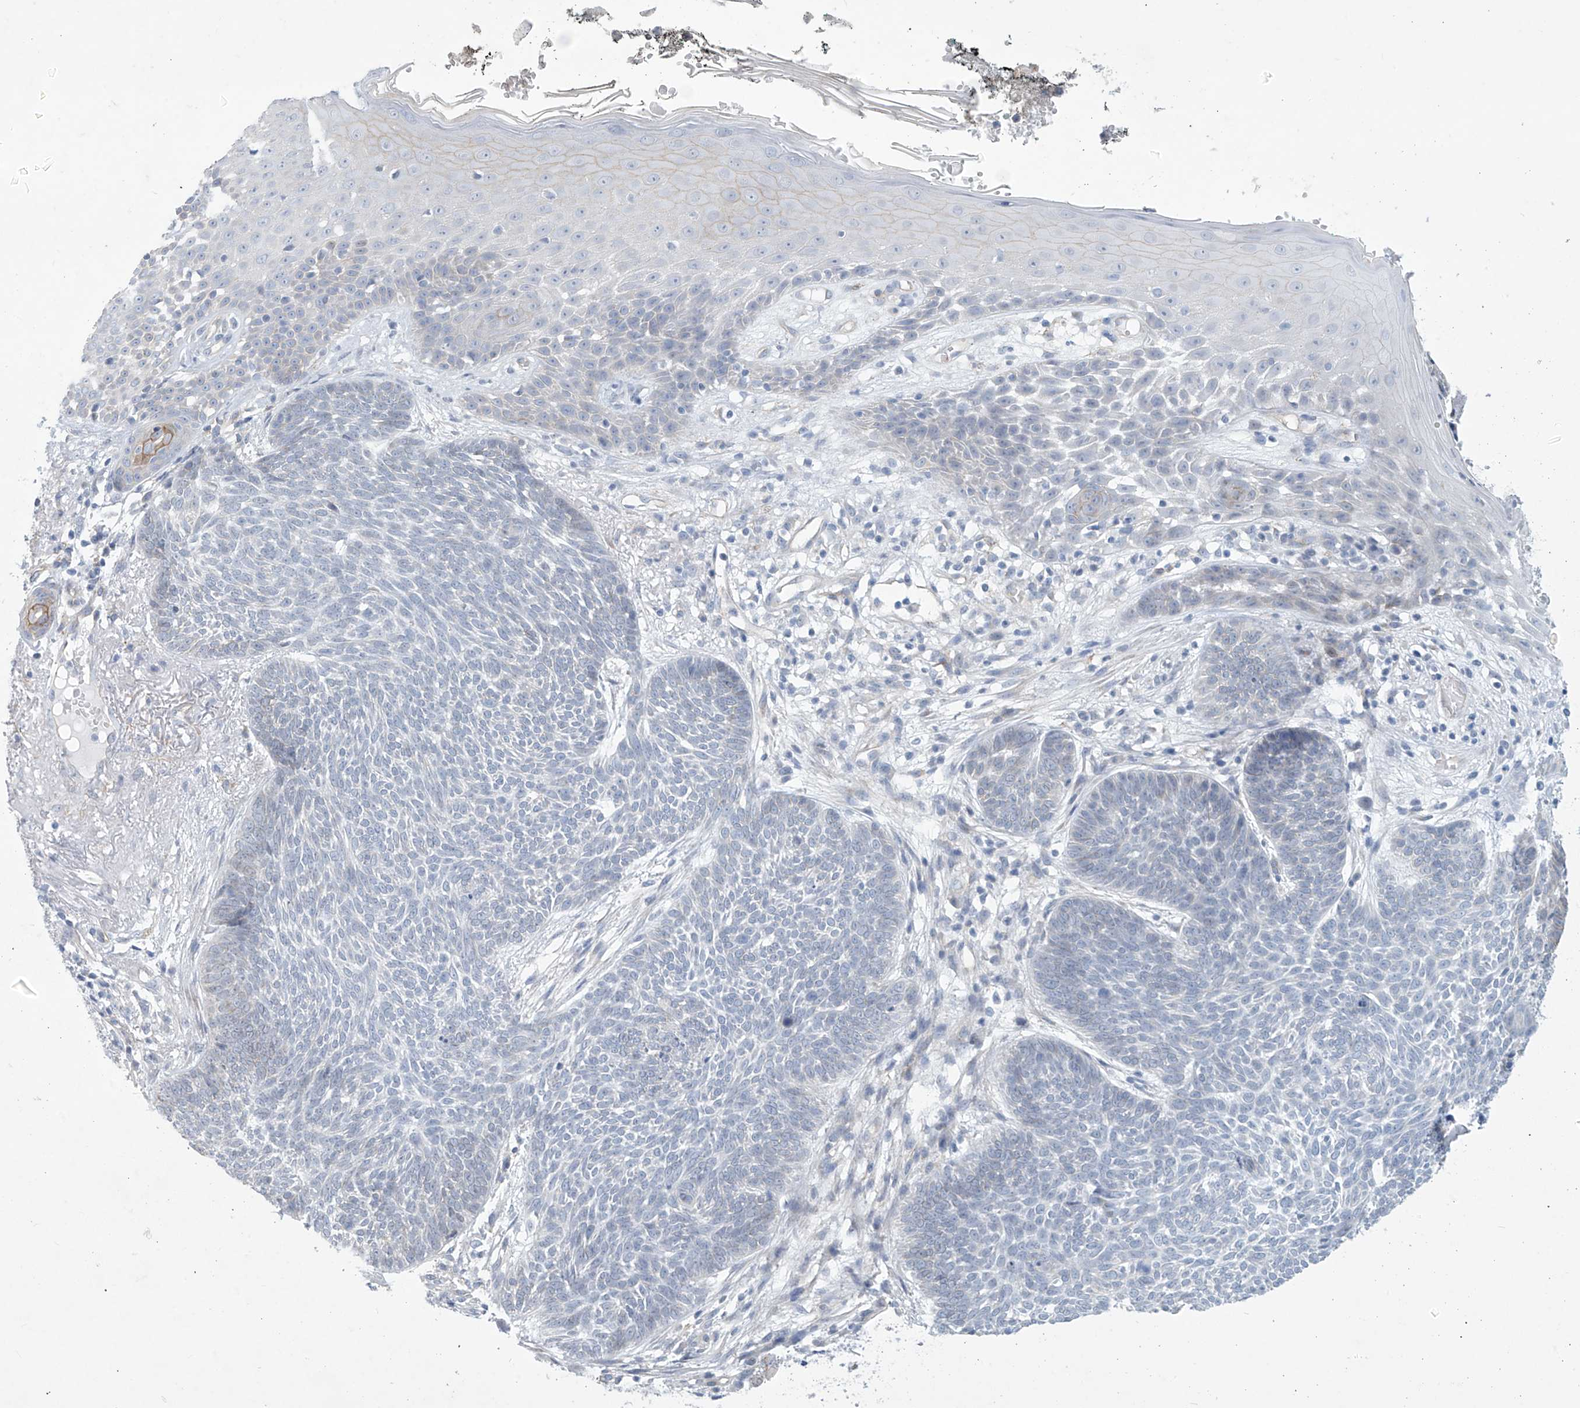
{"staining": {"intensity": "negative", "quantity": "none", "location": "none"}, "tissue": "skin cancer", "cell_type": "Tumor cells", "image_type": "cancer", "snomed": [{"axis": "morphology", "description": "Normal tissue, NOS"}, {"axis": "morphology", "description": "Basal cell carcinoma"}, {"axis": "topography", "description": "Skin"}], "caption": "Protein analysis of skin cancer (basal cell carcinoma) shows no significant staining in tumor cells.", "gene": "ABHD13", "patient": {"sex": "male", "age": 64}}